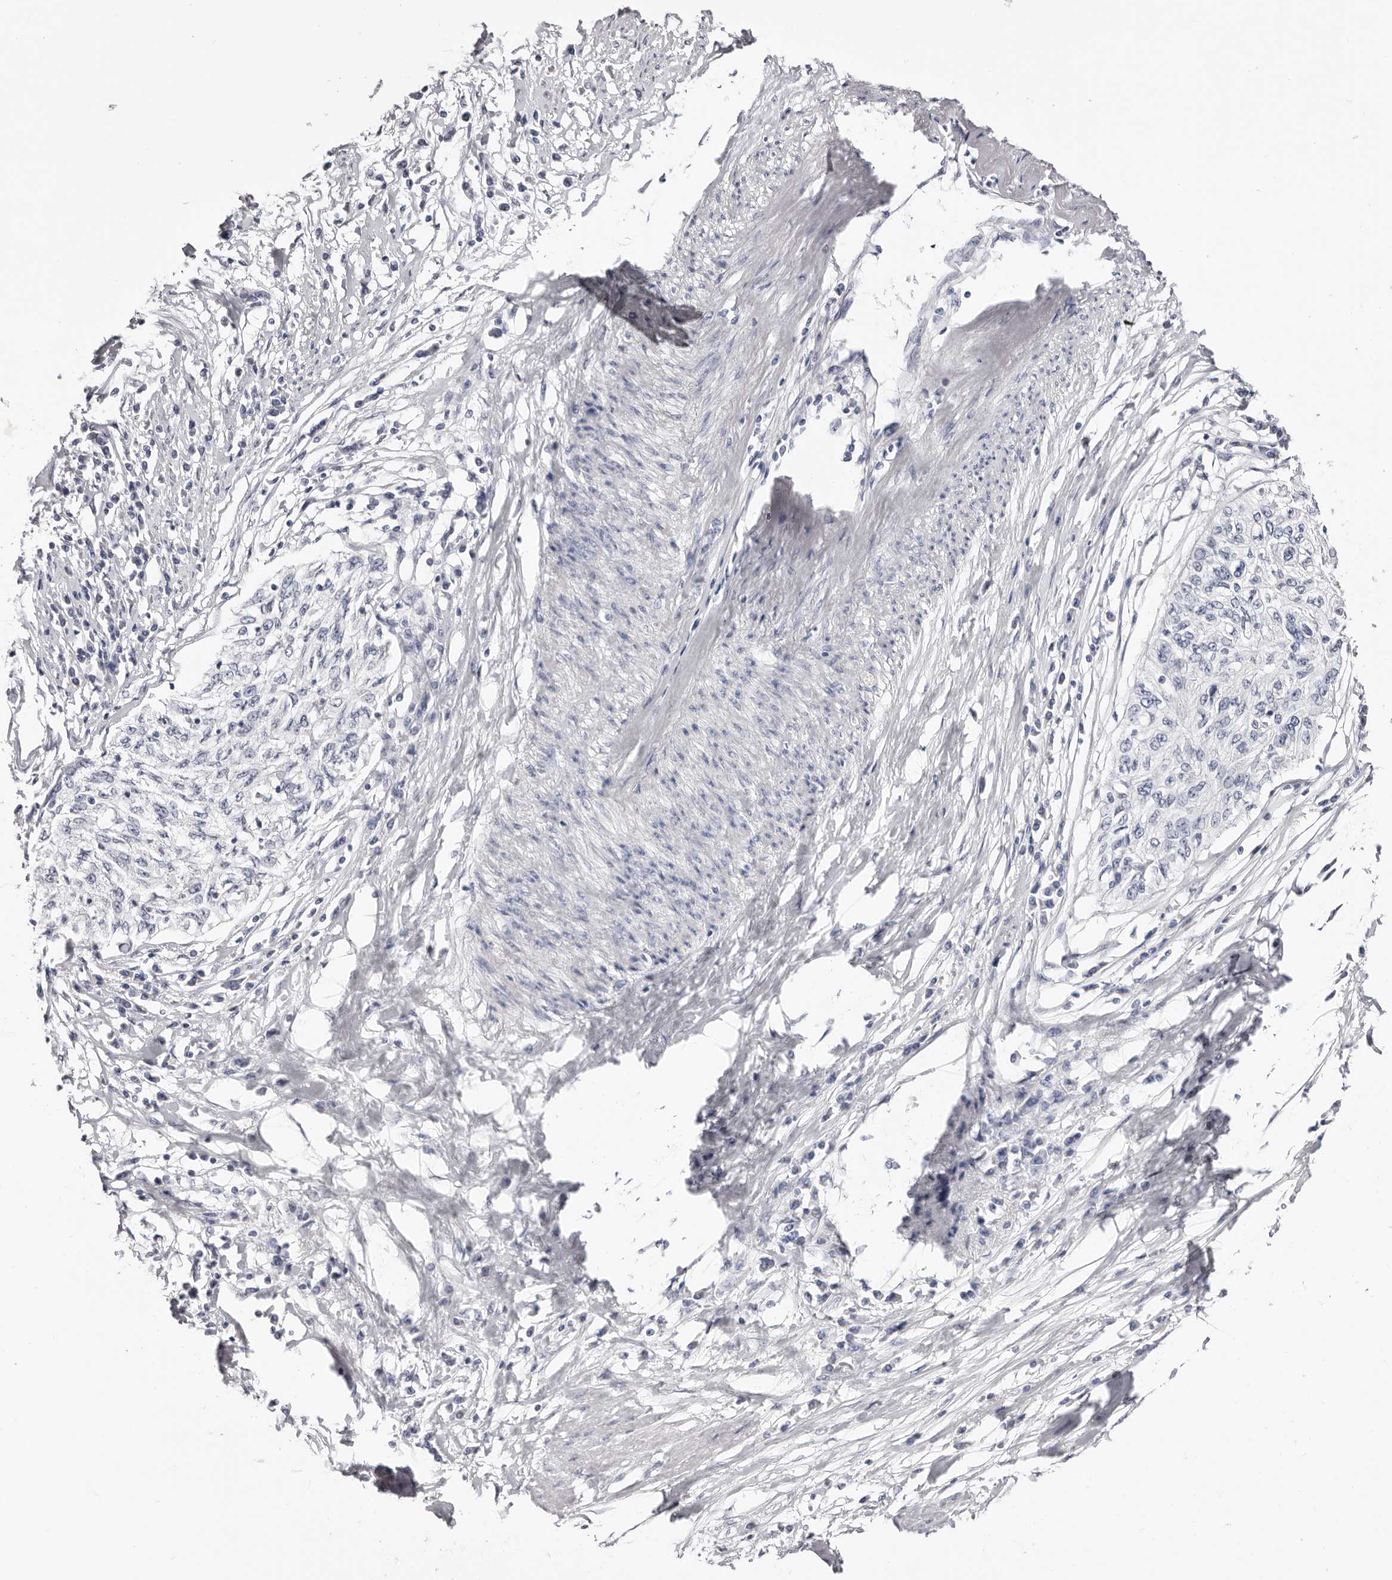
{"staining": {"intensity": "negative", "quantity": "none", "location": "none"}, "tissue": "cervical cancer", "cell_type": "Tumor cells", "image_type": "cancer", "snomed": [{"axis": "morphology", "description": "Squamous cell carcinoma, NOS"}, {"axis": "topography", "description": "Cervix"}], "caption": "High magnification brightfield microscopy of cervical cancer stained with DAB (brown) and counterstained with hematoxylin (blue): tumor cells show no significant expression.", "gene": "AKNAD1", "patient": {"sex": "female", "age": 57}}